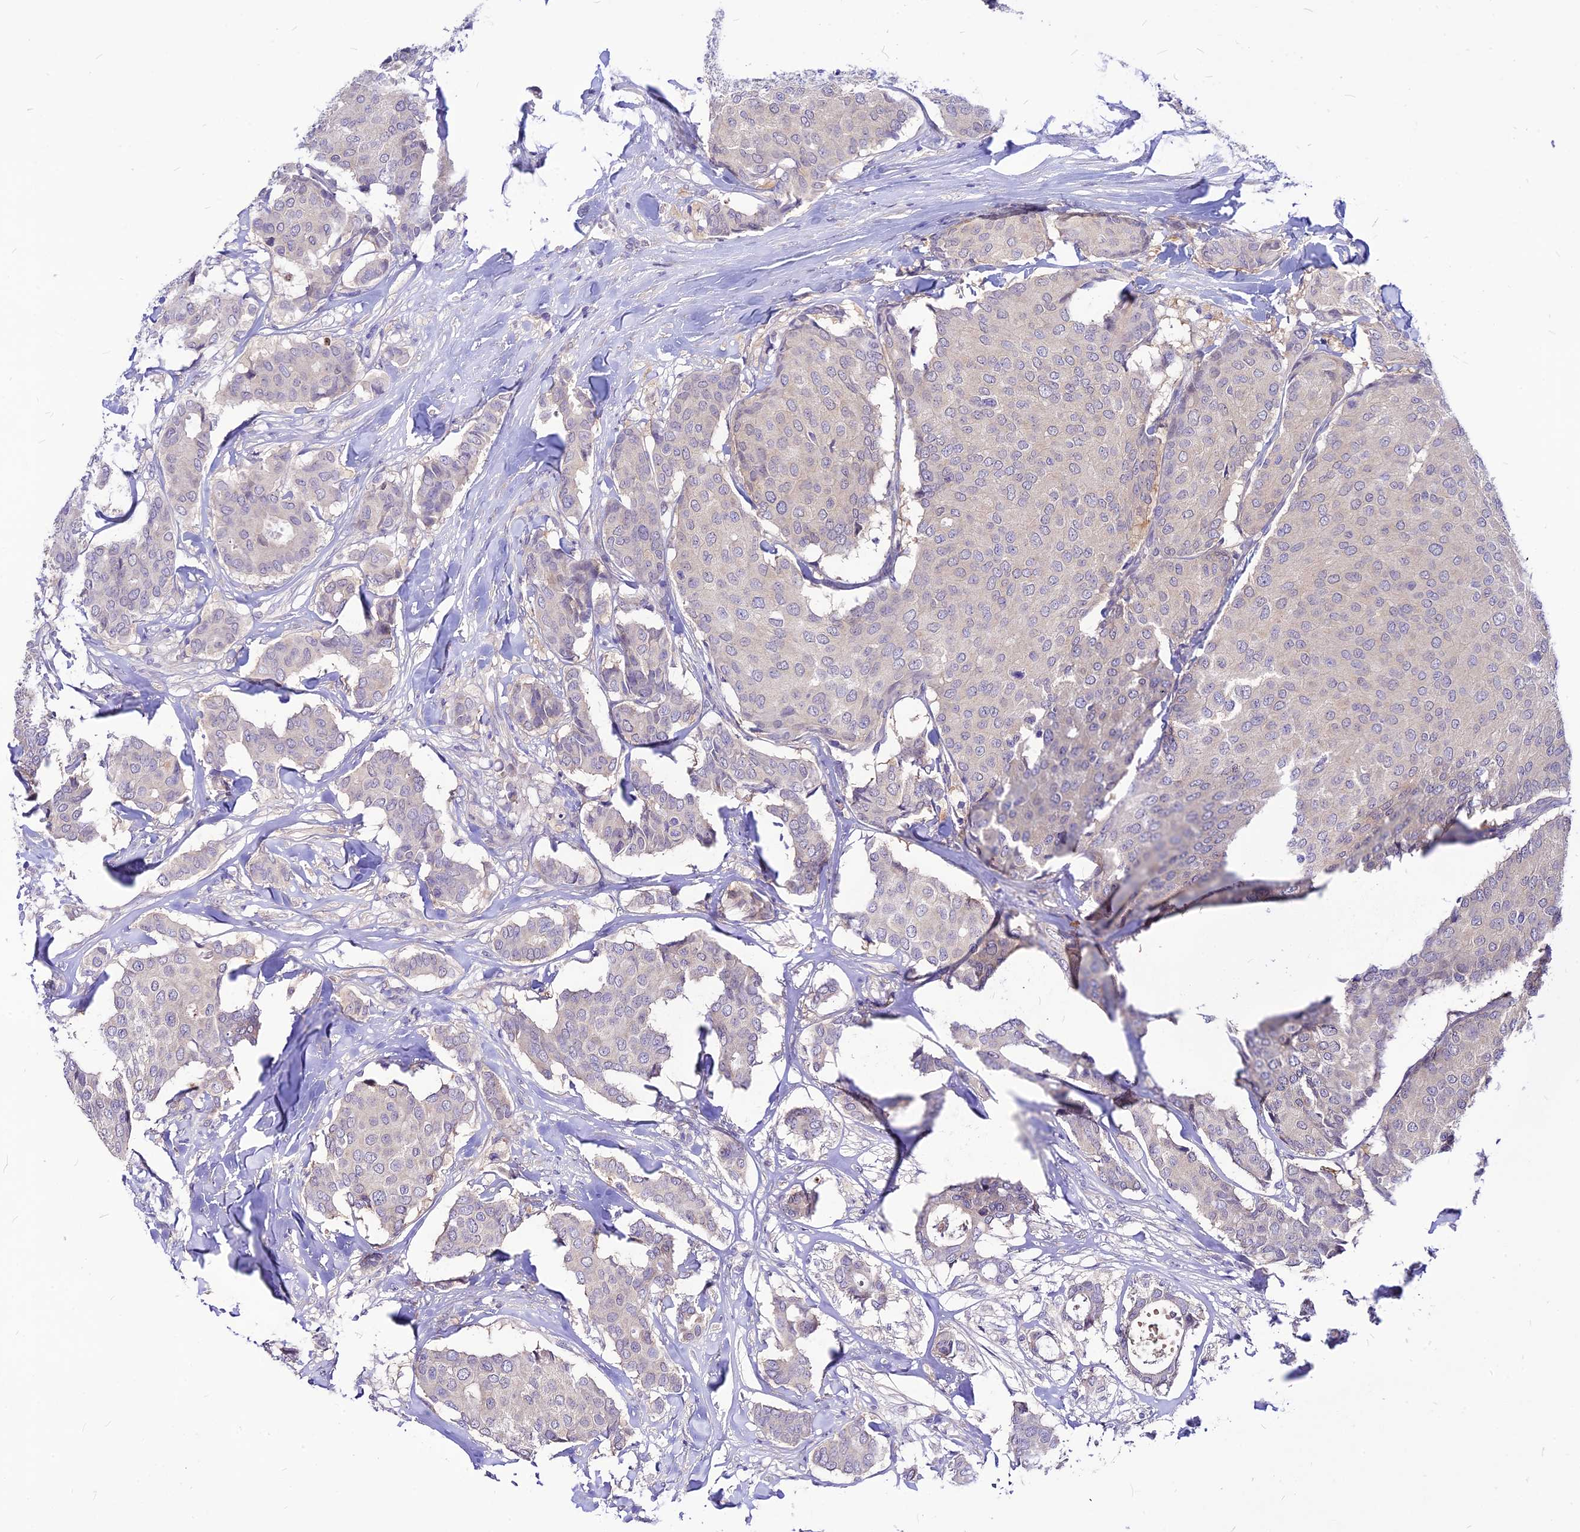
{"staining": {"intensity": "negative", "quantity": "none", "location": "none"}, "tissue": "breast cancer", "cell_type": "Tumor cells", "image_type": "cancer", "snomed": [{"axis": "morphology", "description": "Duct carcinoma"}, {"axis": "topography", "description": "Breast"}], "caption": "Tumor cells show no significant protein expression in breast intraductal carcinoma.", "gene": "CZIB", "patient": {"sex": "female", "age": 75}}